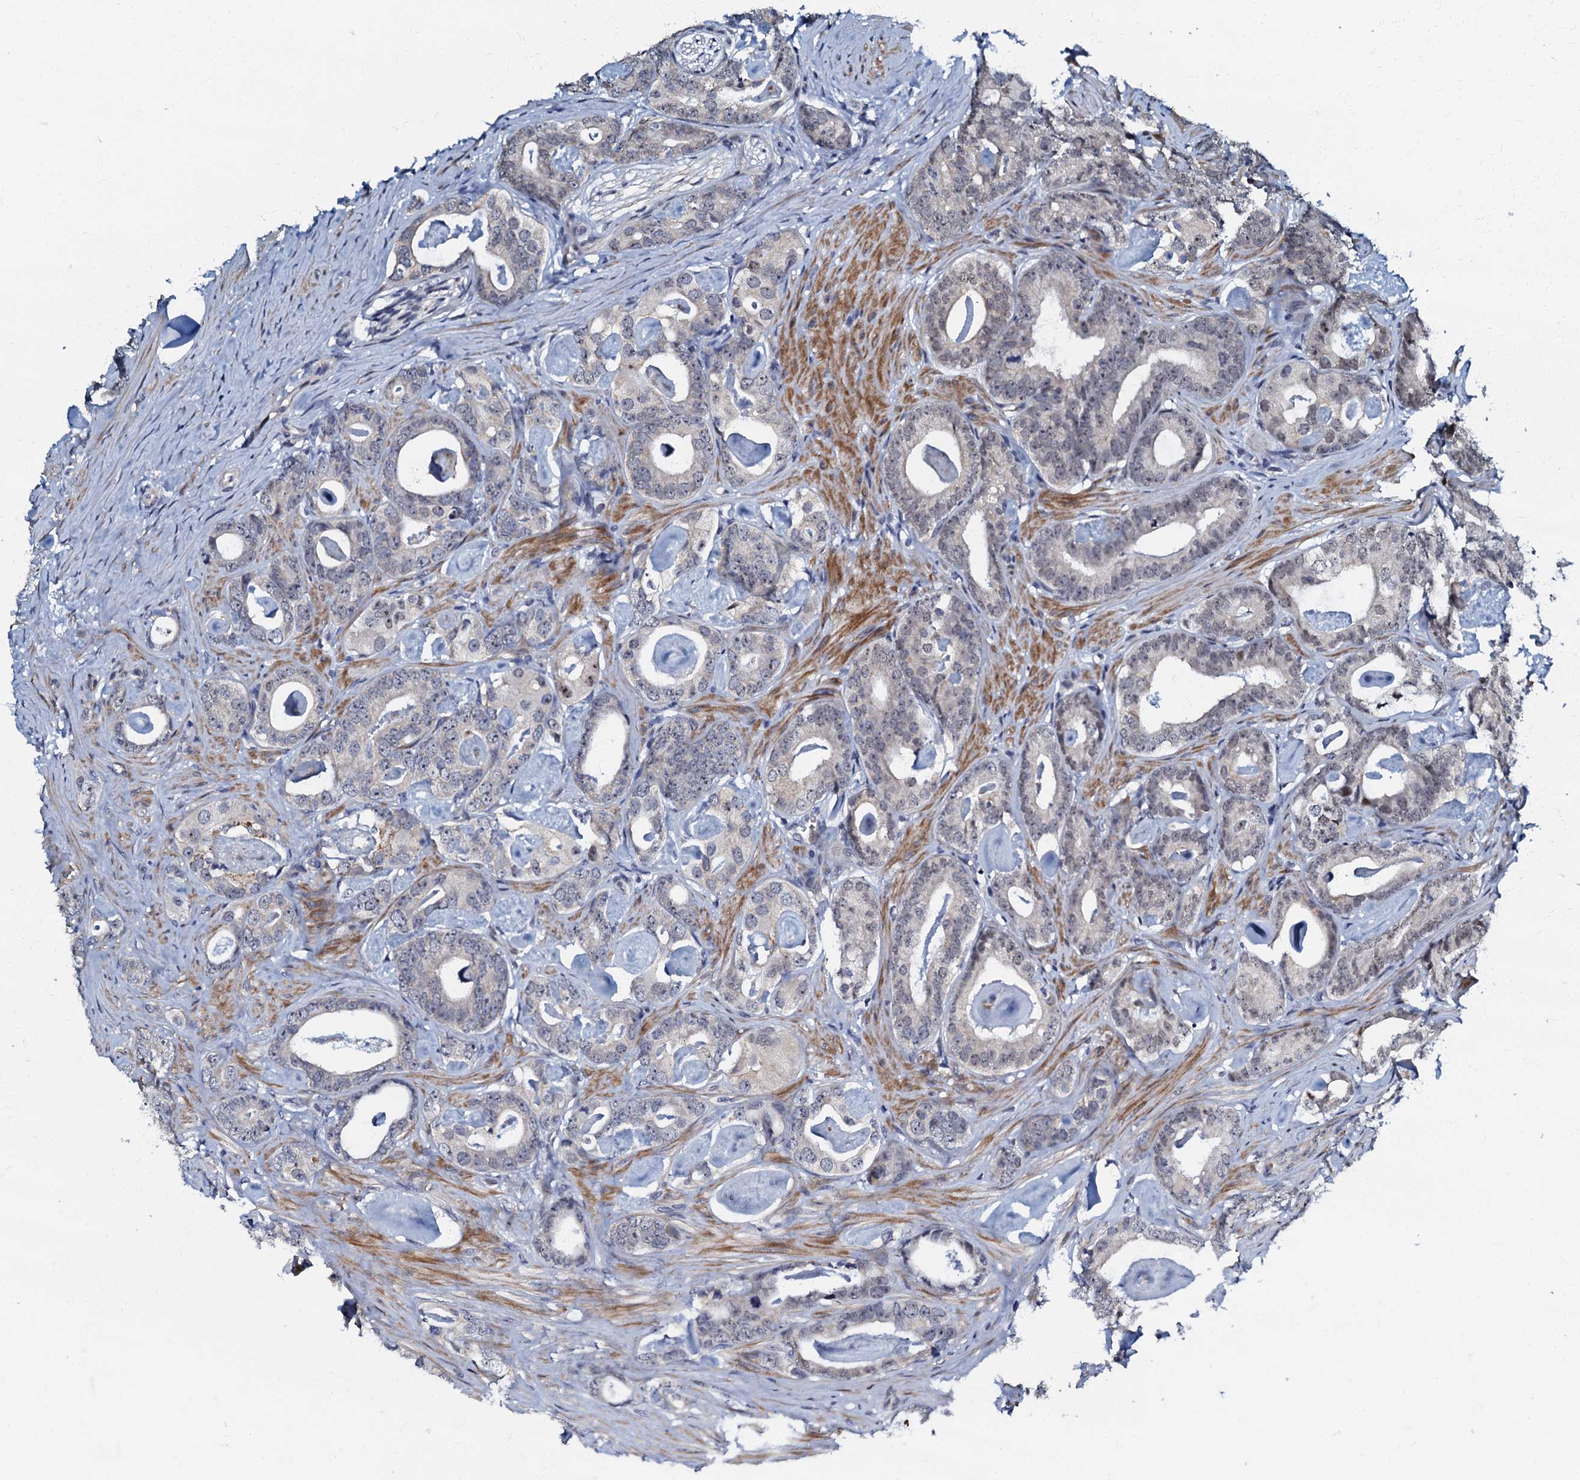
{"staining": {"intensity": "negative", "quantity": "none", "location": "none"}, "tissue": "prostate cancer", "cell_type": "Tumor cells", "image_type": "cancer", "snomed": [{"axis": "morphology", "description": "Adenocarcinoma, Low grade"}, {"axis": "topography", "description": "Prostate"}], "caption": "Immunohistochemistry (IHC) photomicrograph of neoplastic tissue: human prostate cancer stained with DAB (3,3'-diaminobenzidine) exhibits no significant protein staining in tumor cells.", "gene": "OLAH", "patient": {"sex": "male", "age": 63}}